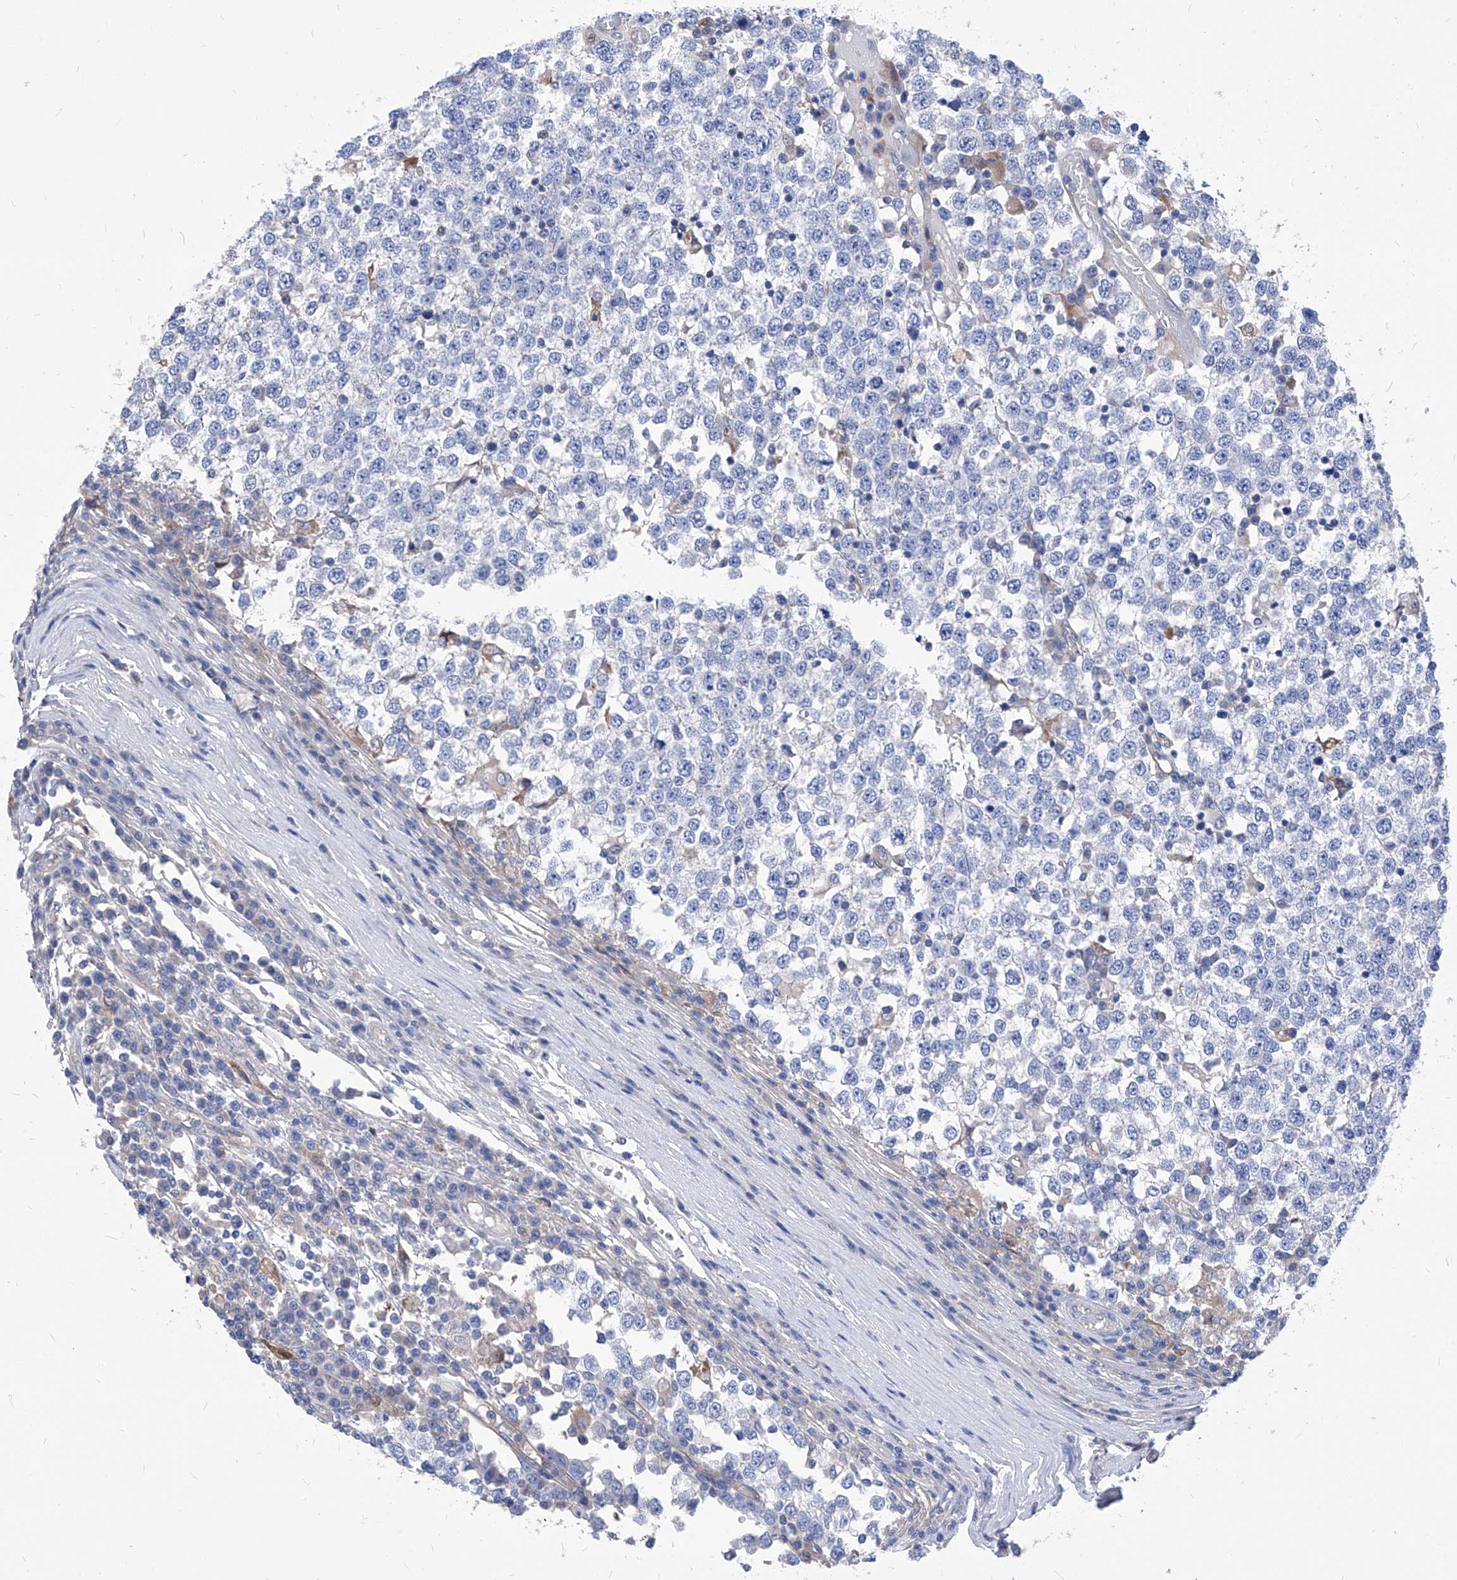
{"staining": {"intensity": "negative", "quantity": "none", "location": "none"}, "tissue": "testis cancer", "cell_type": "Tumor cells", "image_type": "cancer", "snomed": [{"axis": "morphology", "description": "Seminoma, NOS"}, {"axis": "topography", "description": "Testis"}], "caption": "Immunohistochemical staining of human testis cancer shows no significant positivity in tumor cells. (Immunohistochemistry (ihc), brightfield microscopy, high magnification).", "gene": "XPNPEP1", "patient": {"sex": "male", "age": 65}}